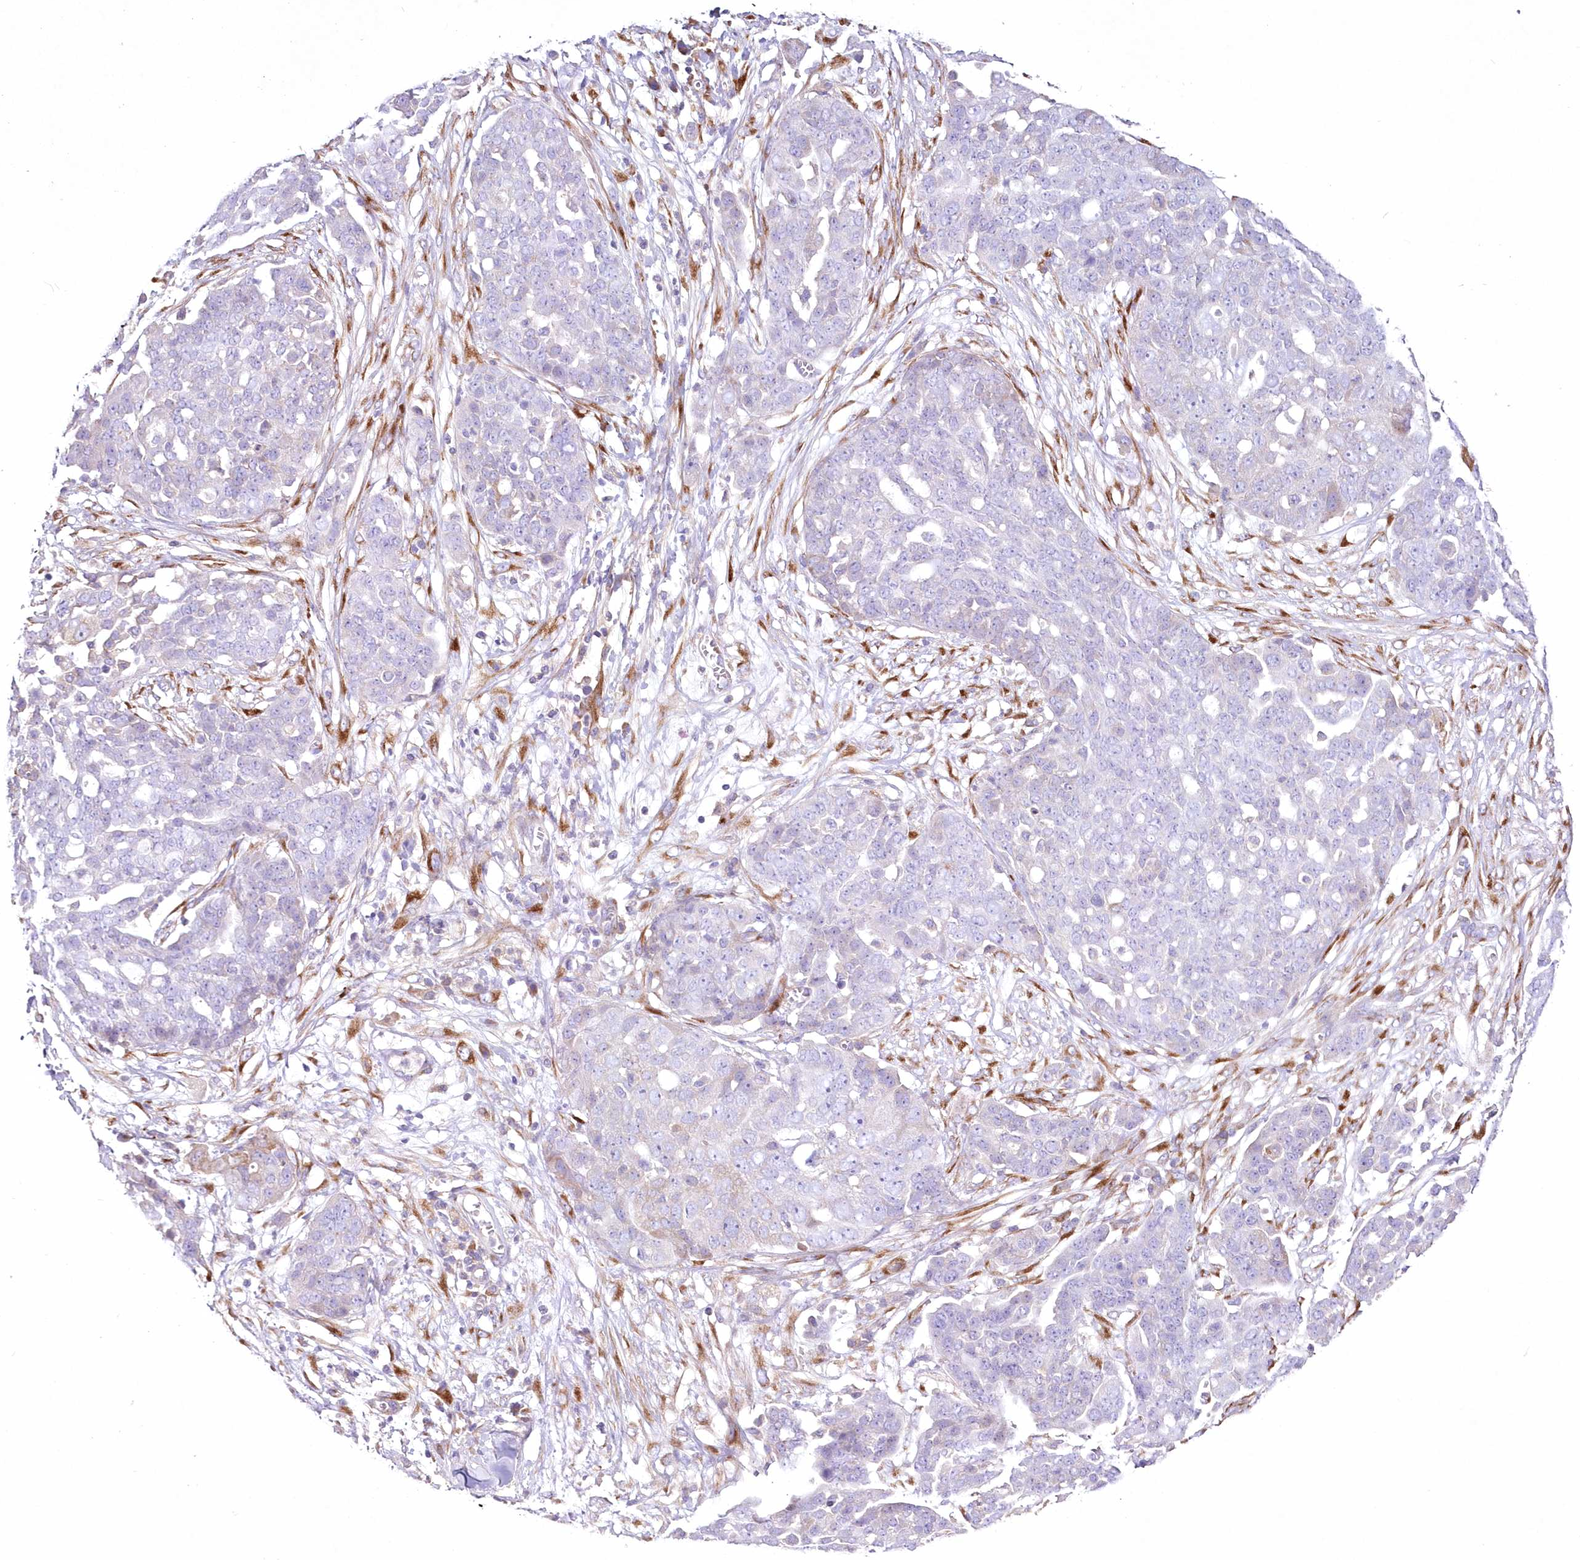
{"staining": {"intensity": "negative", "quantity": "none", "location": "none"}, "tissue": "ovarian cancer", "cell_type": "Tumor cells", "image_type": "cancer", "snomed": [{"axis": "morphology", "description": "Cystadenocarcinoma, serous, NOS"}, {"axis": "topography", "description": "Soft tissue"}, {"axis": "topography", "description": "Ovary"}], "caption": "IHC of human ovarian serous cystadenocarcinoma demonstrates no expression in tumor cells. The staining is performed using DAB (3,3'-diaminobenzidine) brown chromogen with nuclei counter-stained in using hematoxylin.", "gene": "ARFGEF3", "patient": {"sex": "female", "age": 57}}